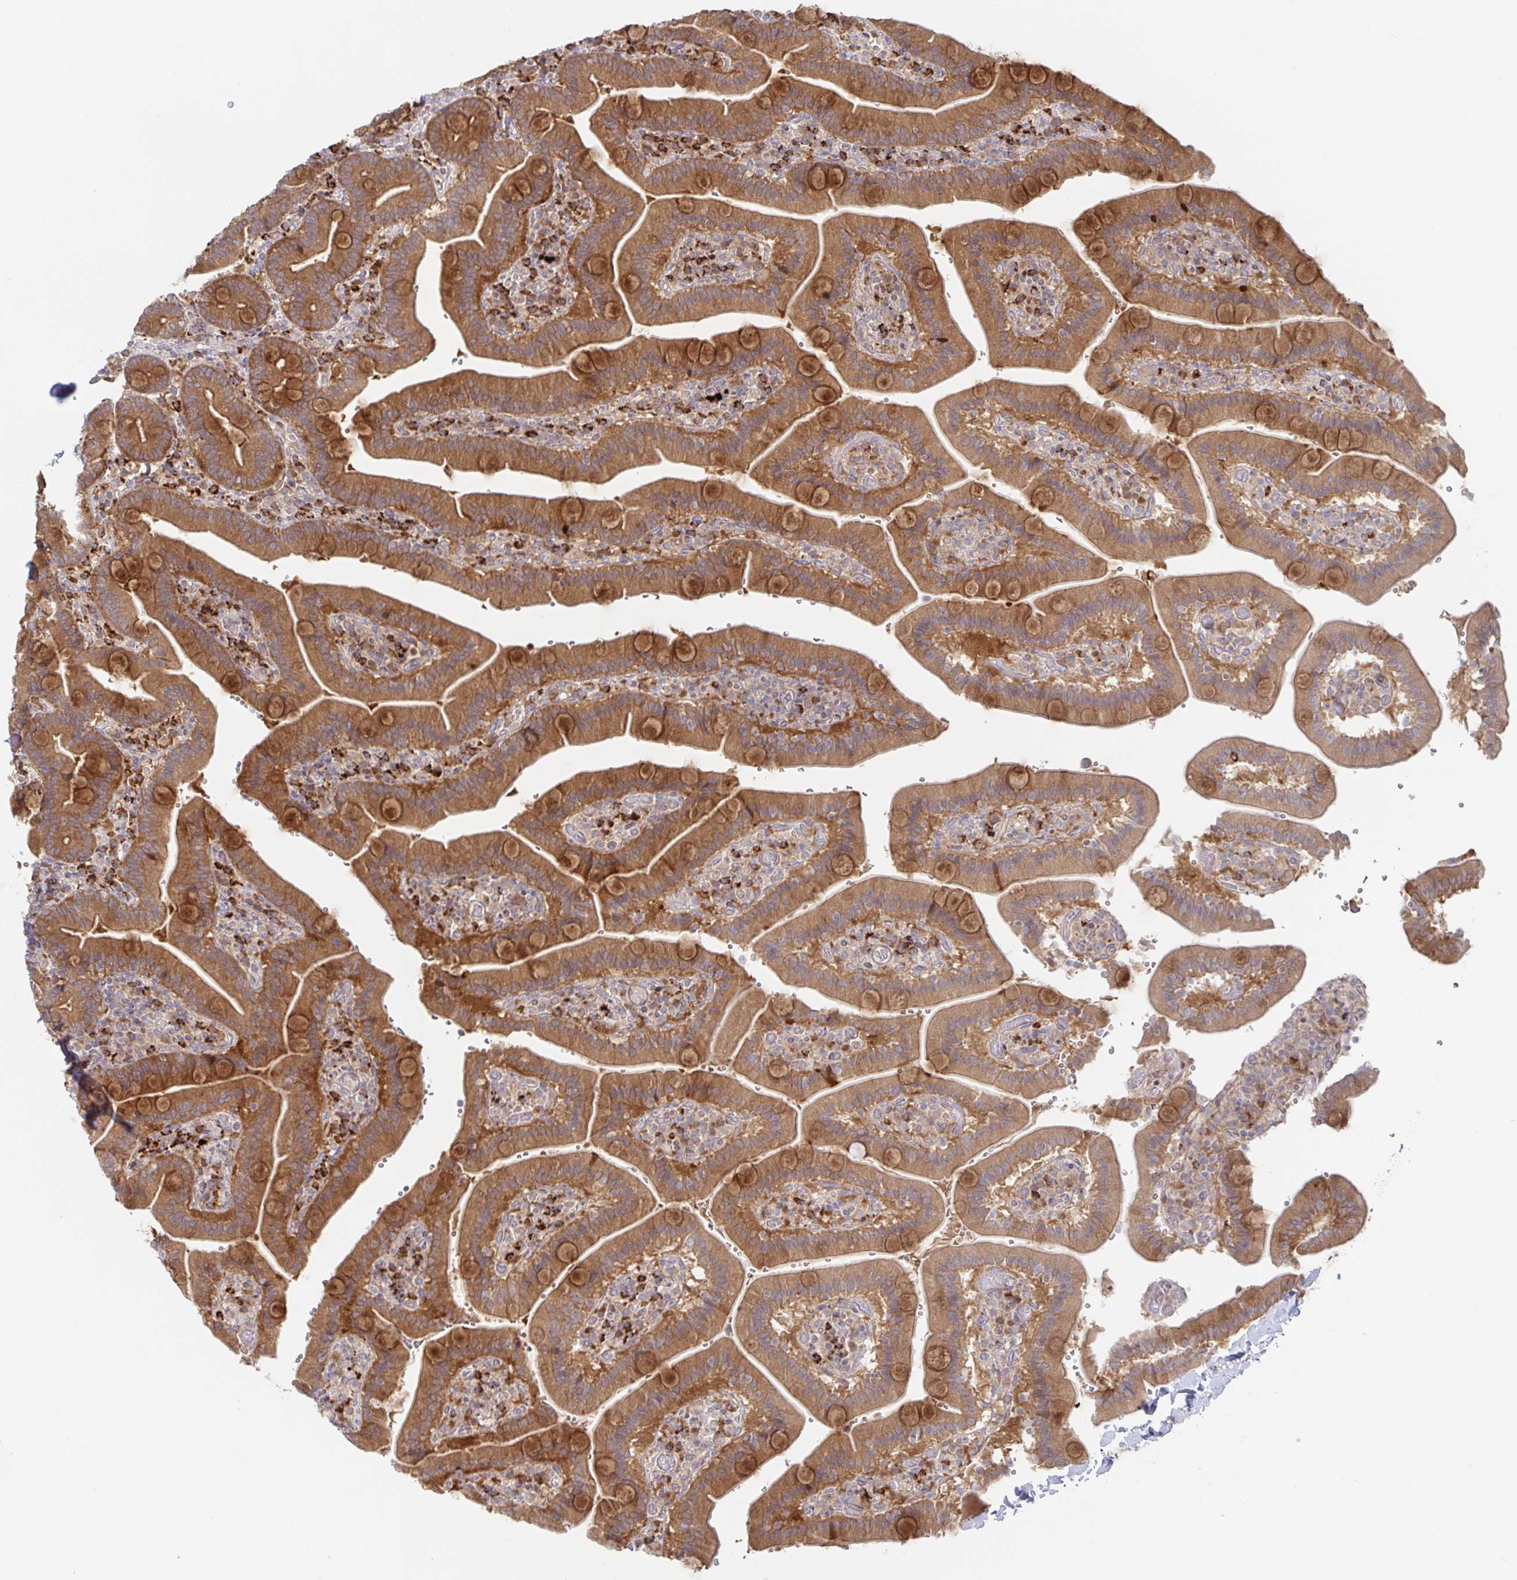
{"staining": {"intensity": "strong", "quantity": ">75%", "location": "cytoplasmic/membranous"}, "tissue": "duodenum", "cell_type": "Glandular cells", "image_type": "normal", "snomed": [{"axis": "morphology", "description": "Normal tissue, NOS"}, {"axis": "topography", "description": "Duodenum"}], "caption": "Strong cytoplasmic/membranous staining is present in approximately >75% of glandular cells in benign duodenum.", "gene": "AACS", "patient": {"sex": "female", "age": 62}}